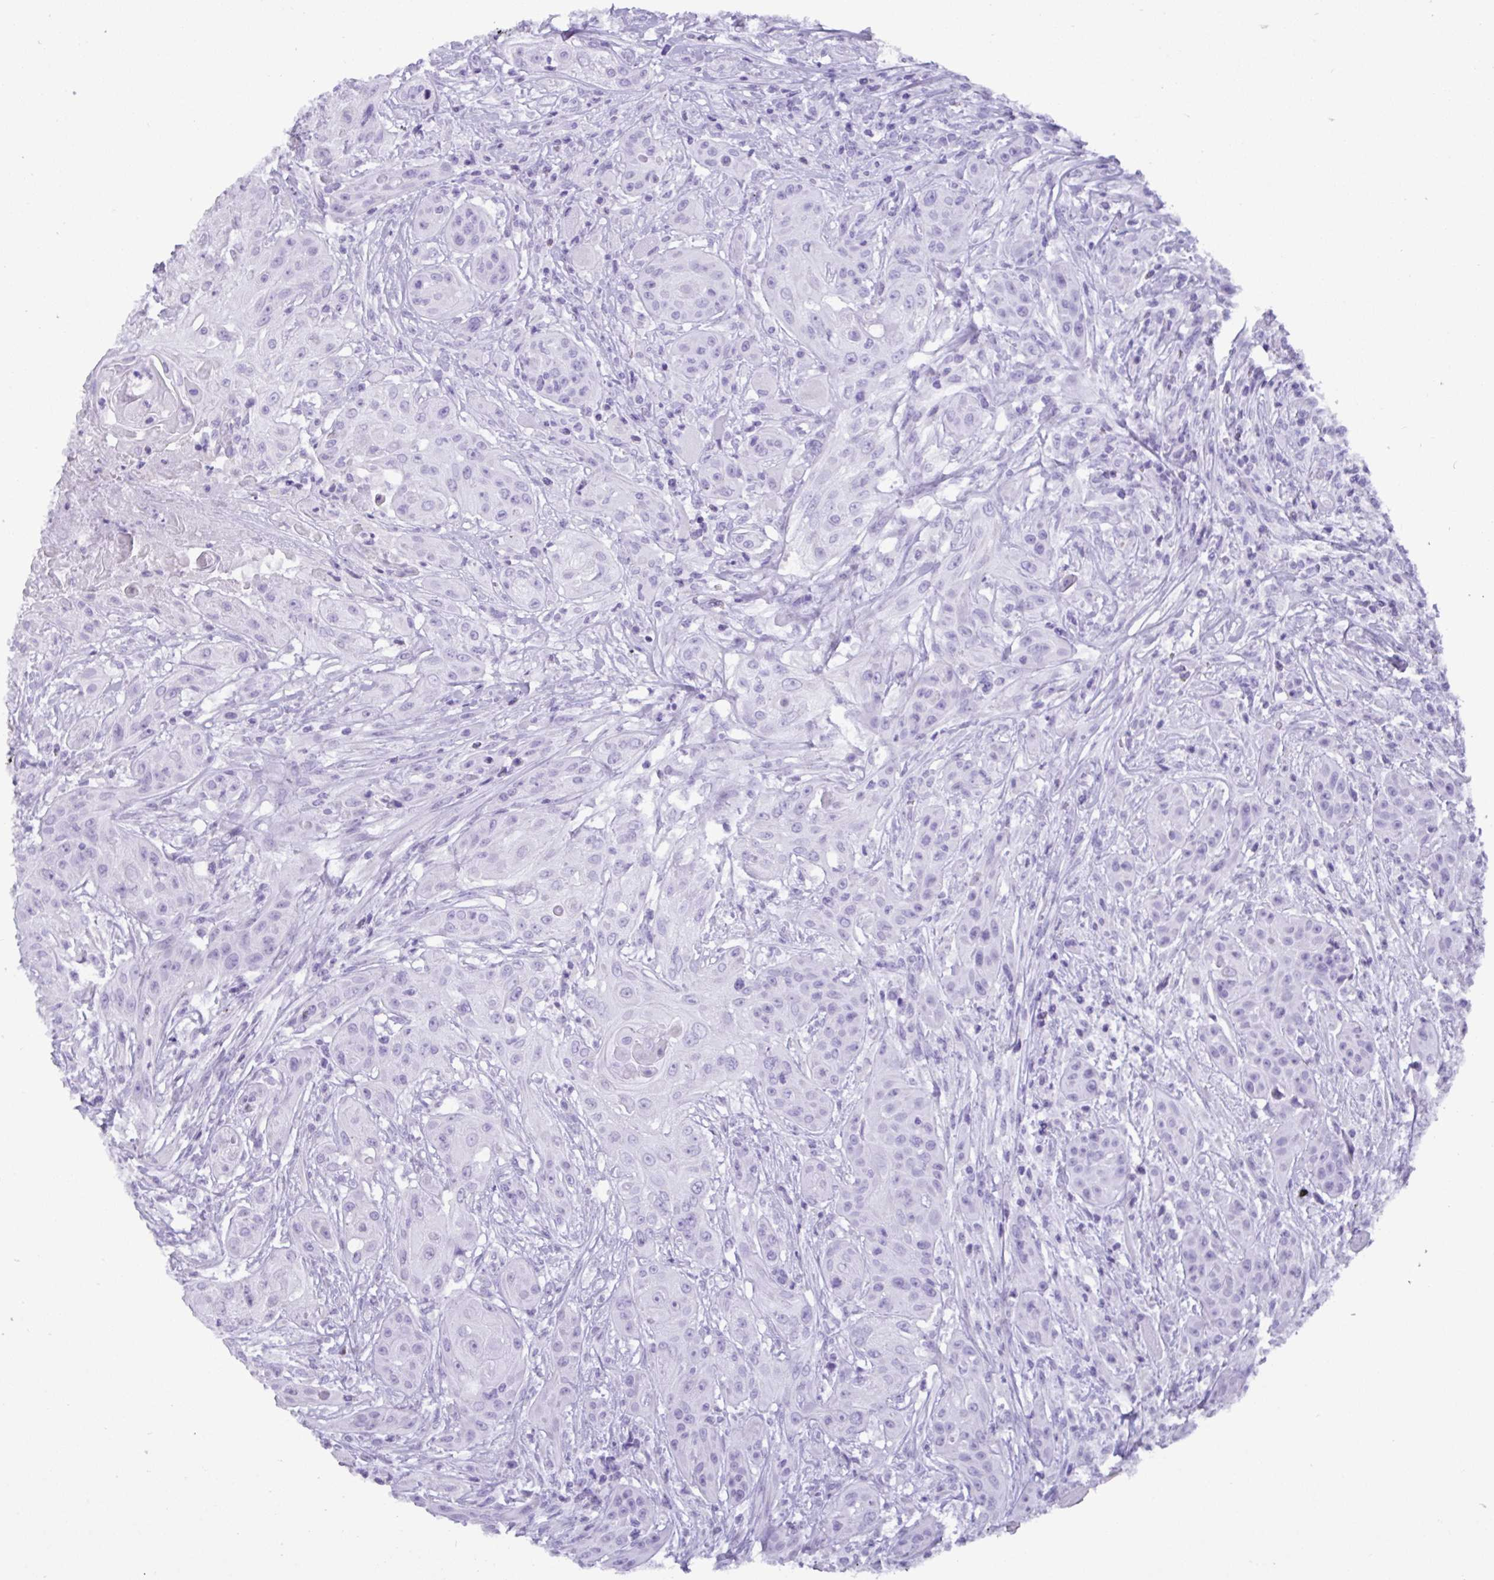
{"staining": {"intensity": "negative", "quantity": "none", "location": "none"}, "tissue": "head and neck cancer", "cell_type": "Tumor cells", "image_type": "cancer", "snomed": [{"axis": "morphology", "description": "Squamous cell carcinoma, NOS"}, {"axis": "topography", "description": "Oral tissue"}, {"axis": "topography", "description": "Head-Neck"}, {"axis": "topography", "description": "Neck, NOS"}], "caption": "This is an immunohistochemistry image of human head and neck squamous cell carcinoma. There is no positivity in tumor cells.", "gene": "C4orf33", "patient": {"sex": "female", "age": 55}}